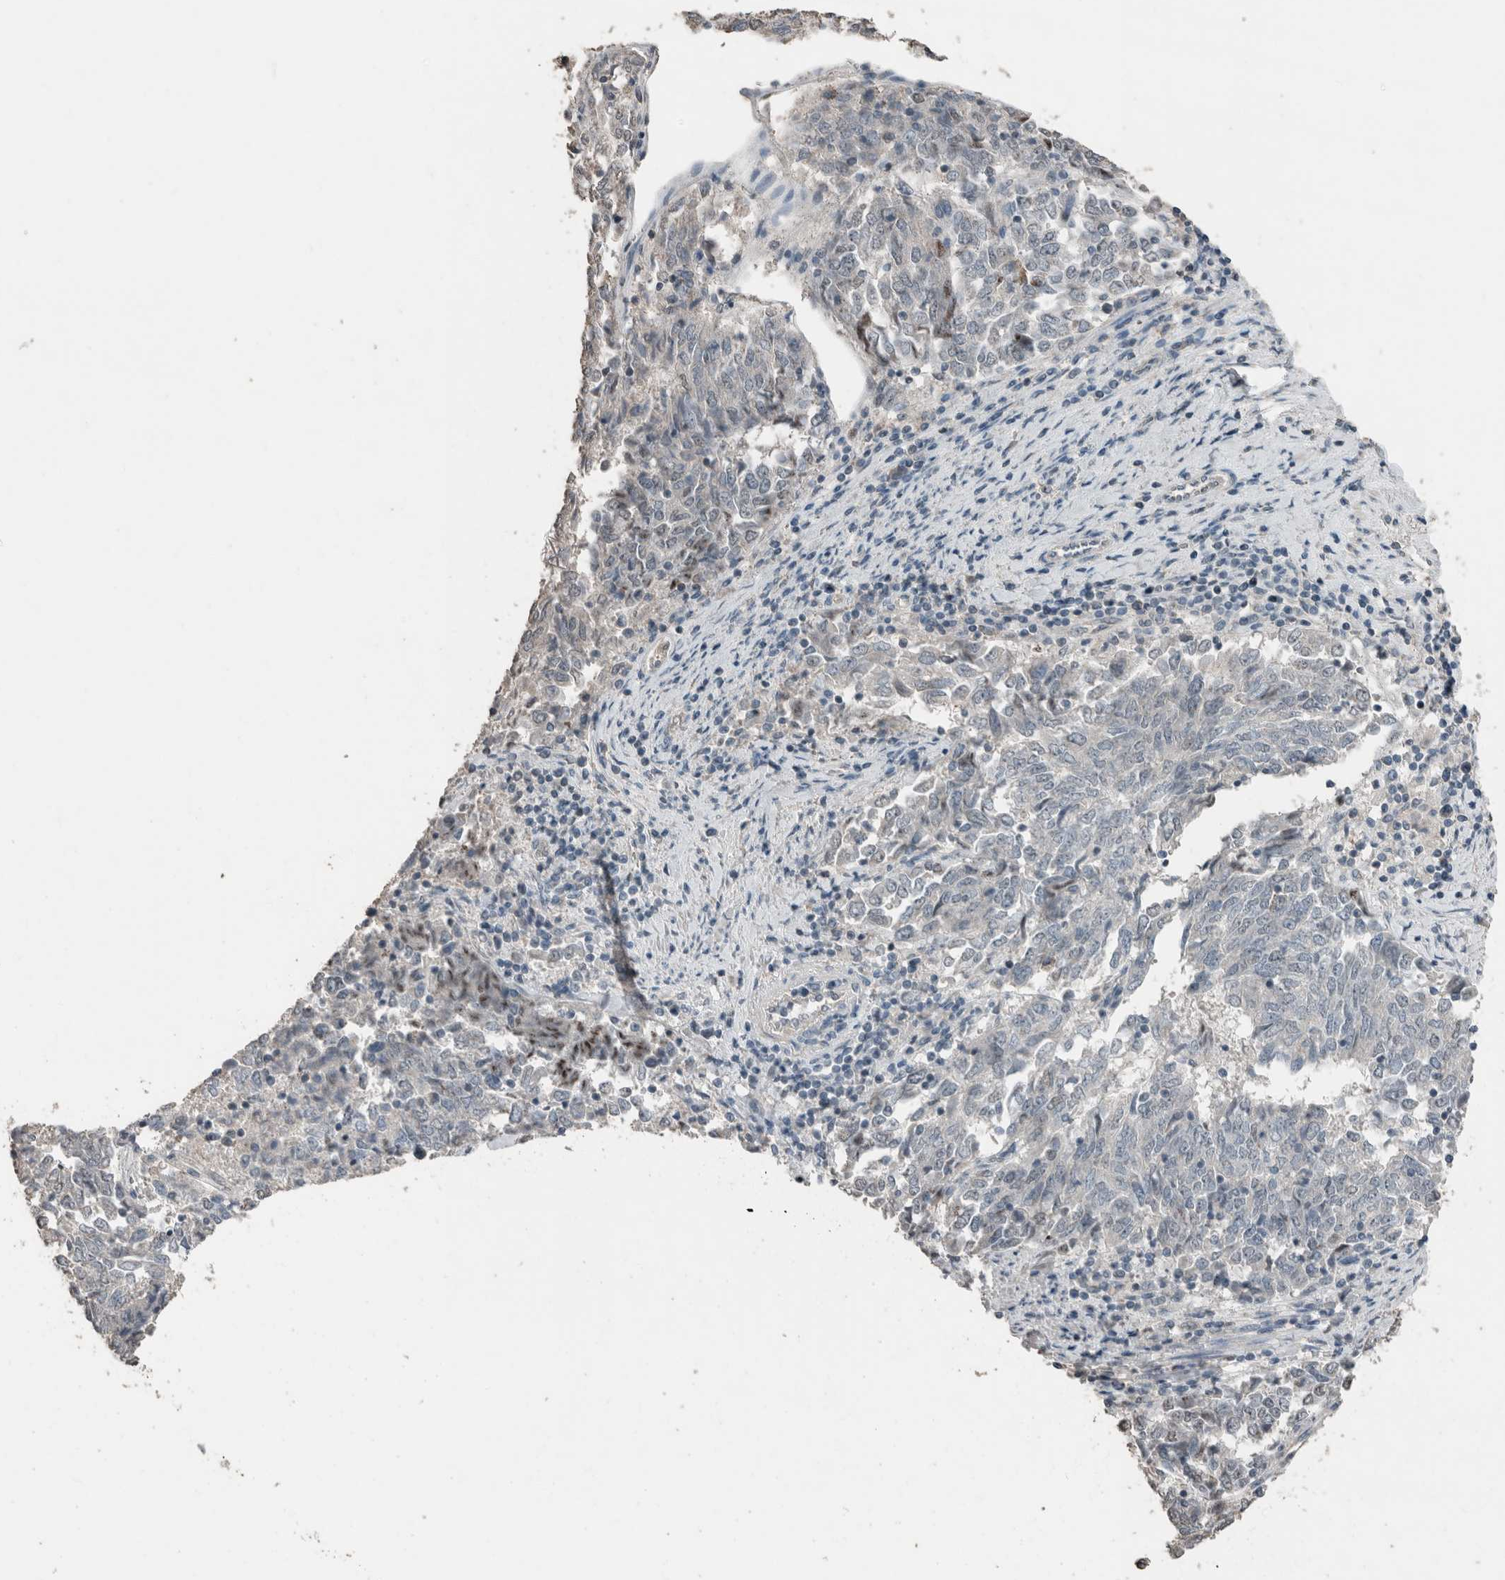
{"staining": {"intensity": "negative", "quantity": "none", "location": "none"}, "tissue": "endometrial cancer", "cell_type": "Tumor cells", "image_type": "cancer", "snomed": [{"axis": "morphology", "description": "Adenocarcinoma, NOS"}, {"axis": "topography", "description": "Endometrium"}], "caption": "Immunohistochemical staining of adenocarcinoma (endometrial) shows no significant positivity in tumor cells. (Immunohistochemistry, brightfield microscopy, high magnification).", "gene": "ACVR2B", "patient": {"sex": "female", "age": 80}}